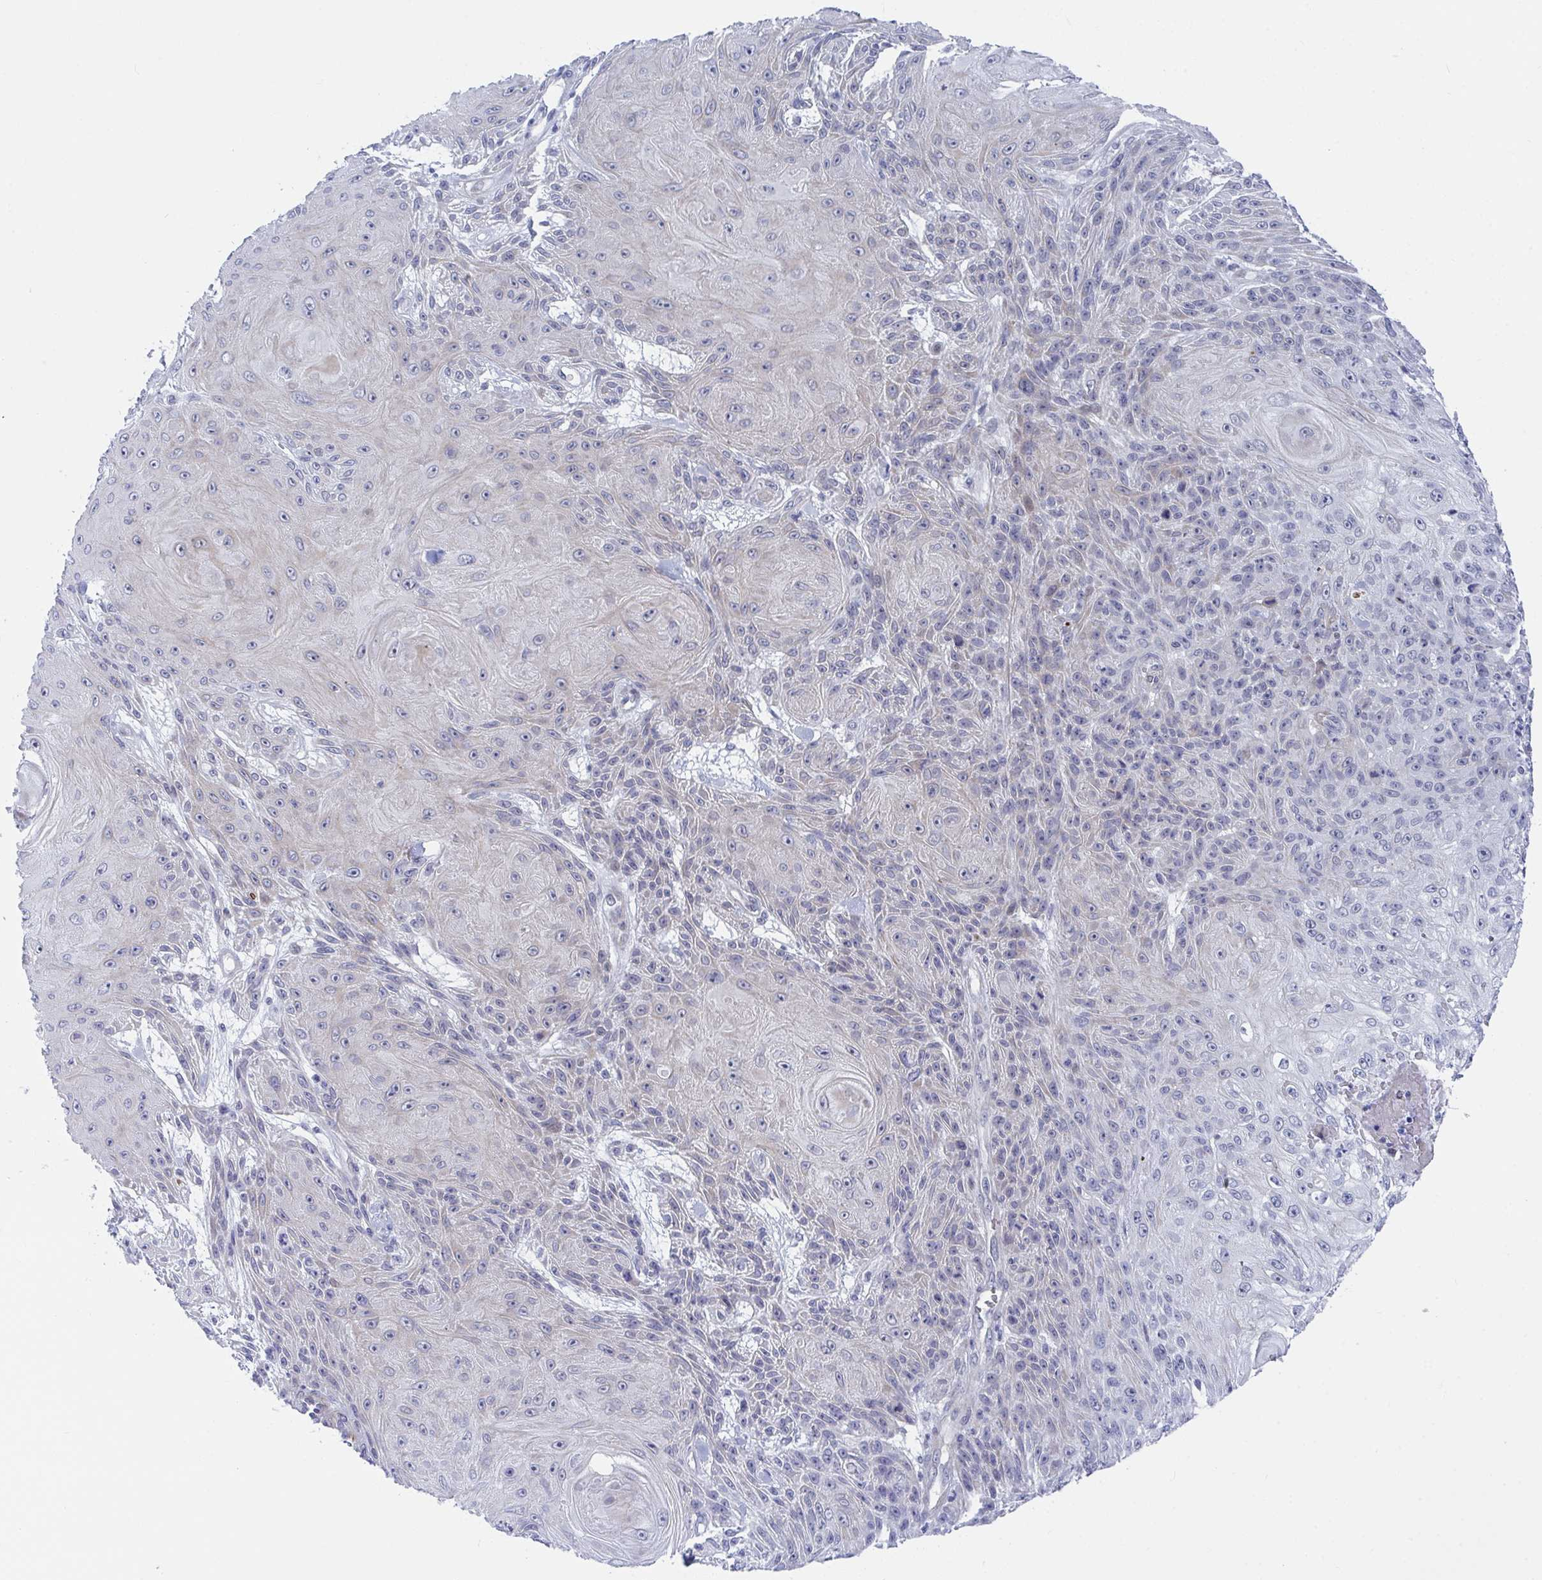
{"staining": {"intensity": "negative", "quantity": "none", "location": "none"}, "tissue": "skin cancer", "cell_type": "Tumor cells", "image_type": "cancer", "snomed": [{"axis": "morphology", "description": "Squamous cell carcinoma, NOS"}, {"axis": "topography", "description": "Skin"}], "caption": "A high-resolution histopathology image shows immunohistochemistry (IHC) staining of skin squamous cell carcinoma, which demonstrates no significant staining in tumor cells.", "gene": "DAOA", "patient": {"sex": "male", "age": 88}}